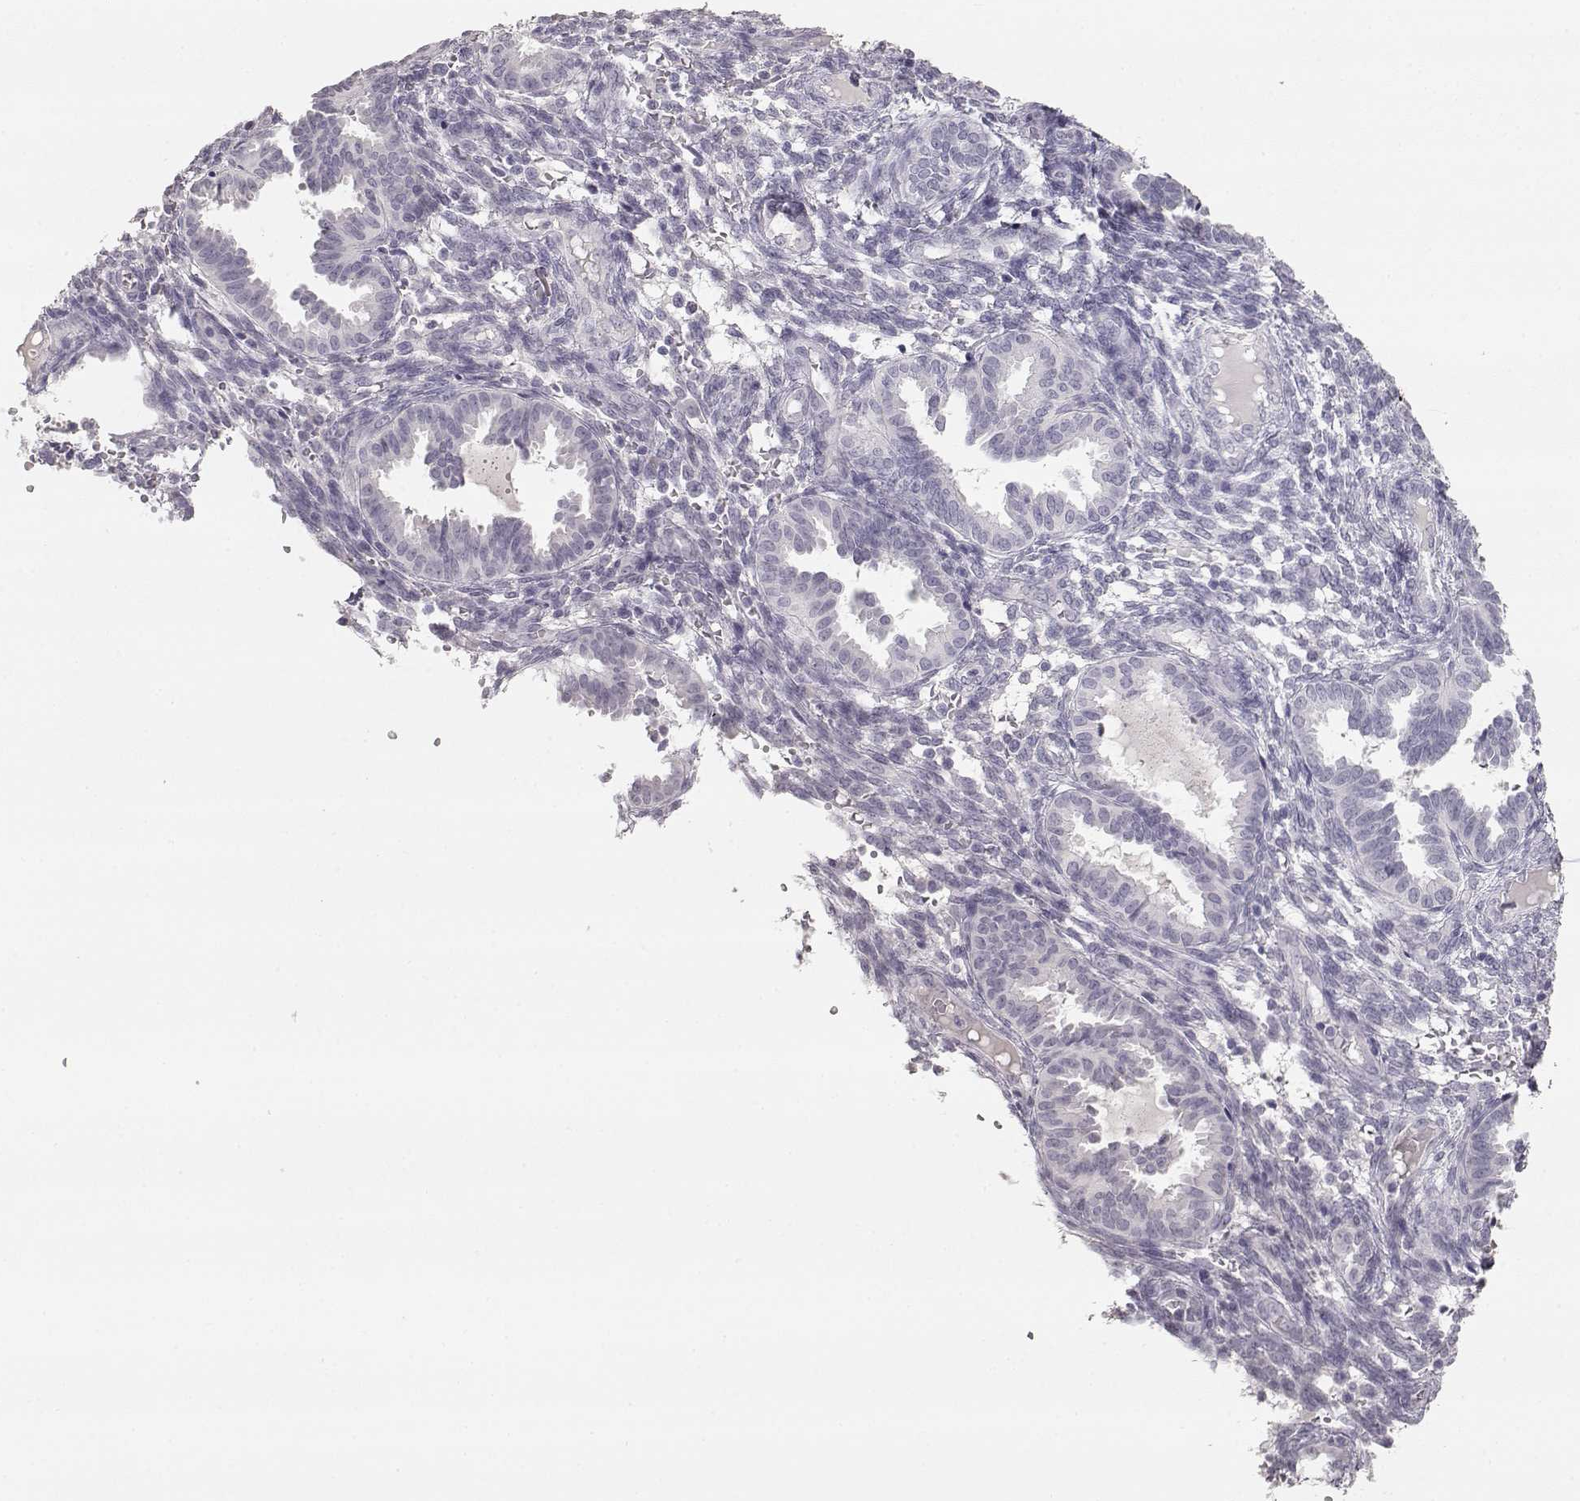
{"staining": {"intensity": "negative", "quantity": "none", "location": "none"}, "tissue": "endometrium", "cell_type": "Cells in endometrial stroma", "image_type": "normal", "snomed": [{"axis": "morphology", "description": "Normal tissue, NOS"}, {"axis": "topography", "description": "Endometrium"}], "caption": "Immunohistochemistry image of benign endometrium: human endometrium stained with DAB shows no significant protein staining in cells in endometrial stroma.", "gene": "TKTL1", "patient": {"sex": "female", "age": 42}}